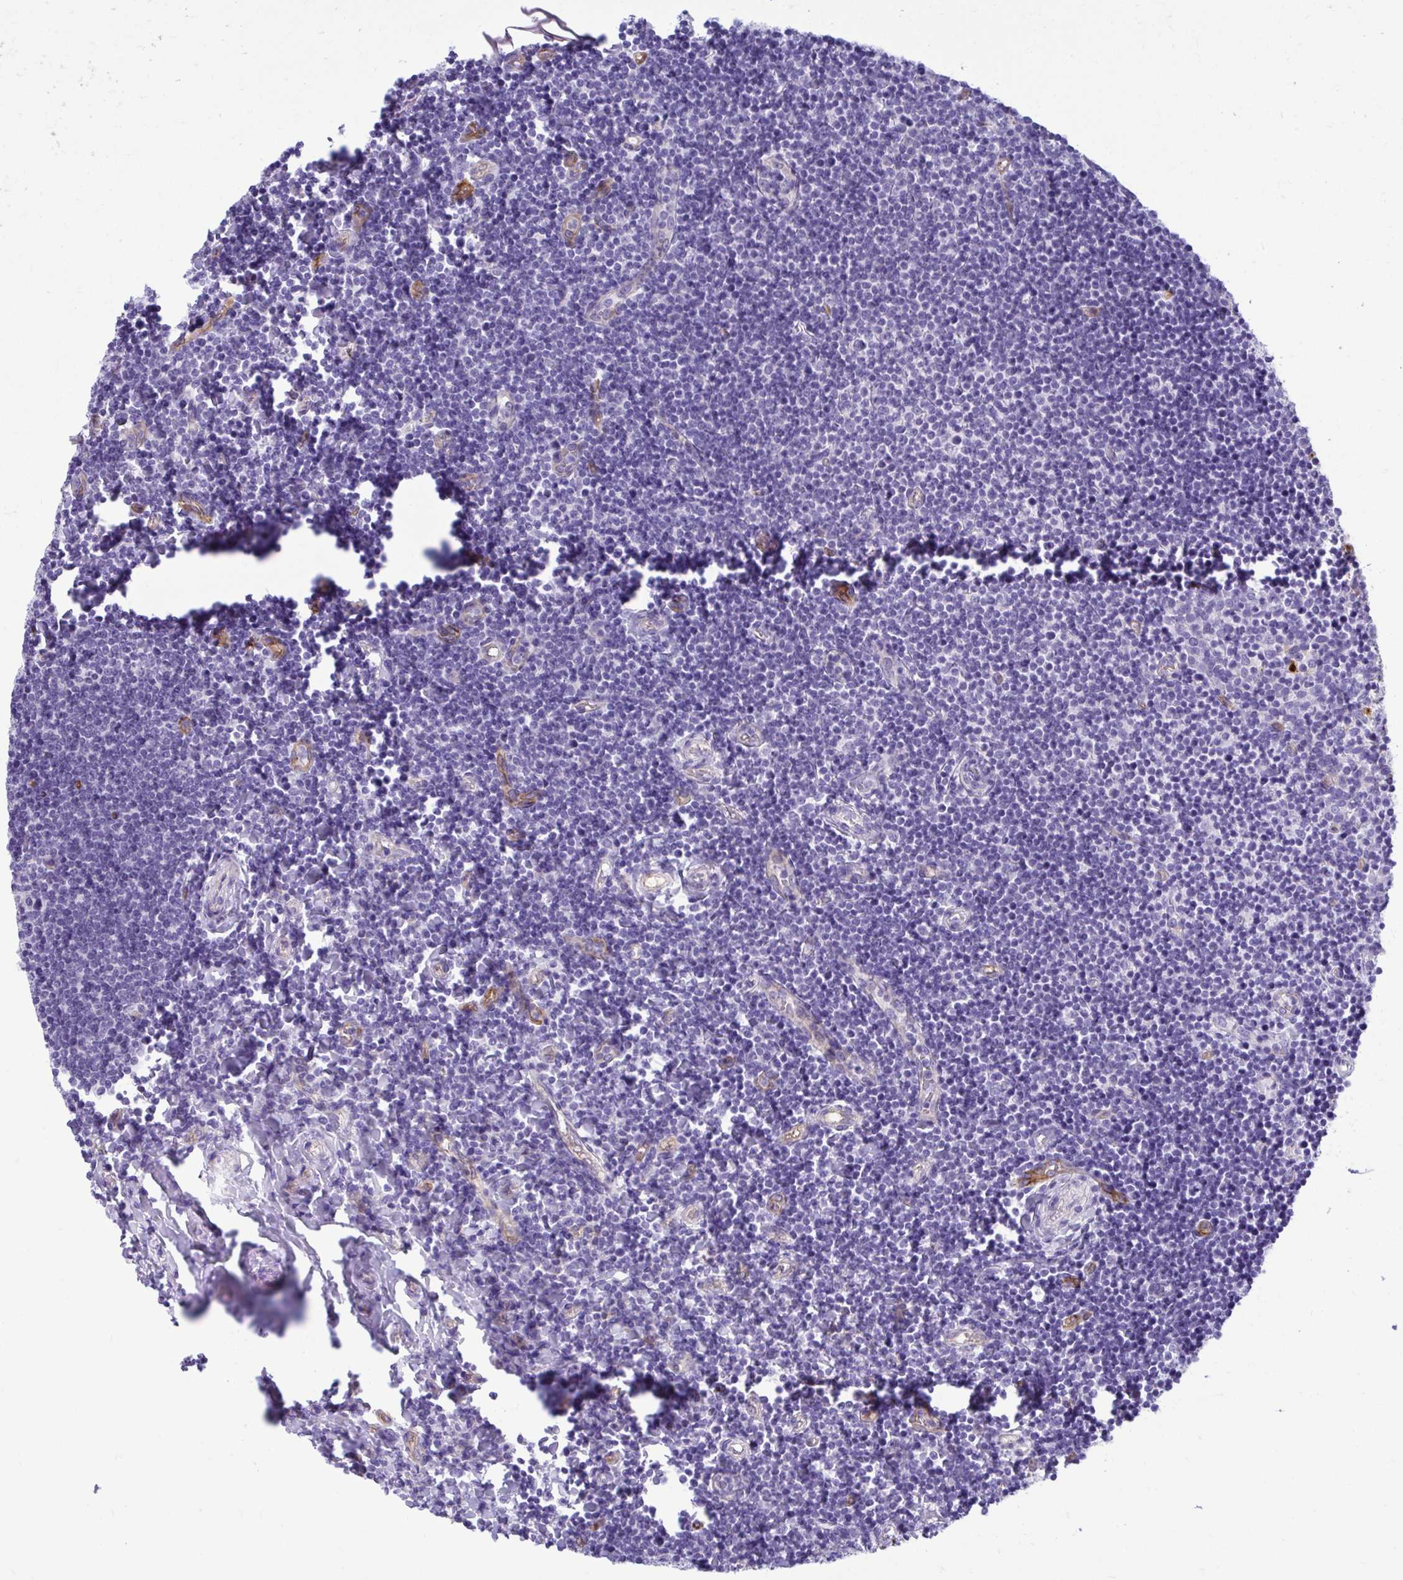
{"staining": {"intensity": "negative", "quantity": "none", "location": "none"}, "tissue": "tonsil", "cell_type": "Germinal center cells", "image_type": "normal", "snomed": [{"axis": "morphology", "description": "Normal tissue, NOS"}, {"axis": "topography", "description": "Tonsil"}], "caption": "Tonsil was stained to show a protein in brown. There is no significant positivity in germinal center cells. (DAB (3,3'-diaminobenzidine) immunohistochemistry (IHC), high magnification).", "gene": "ABCG2", "patient": {"sex": "female", "age": 10}}